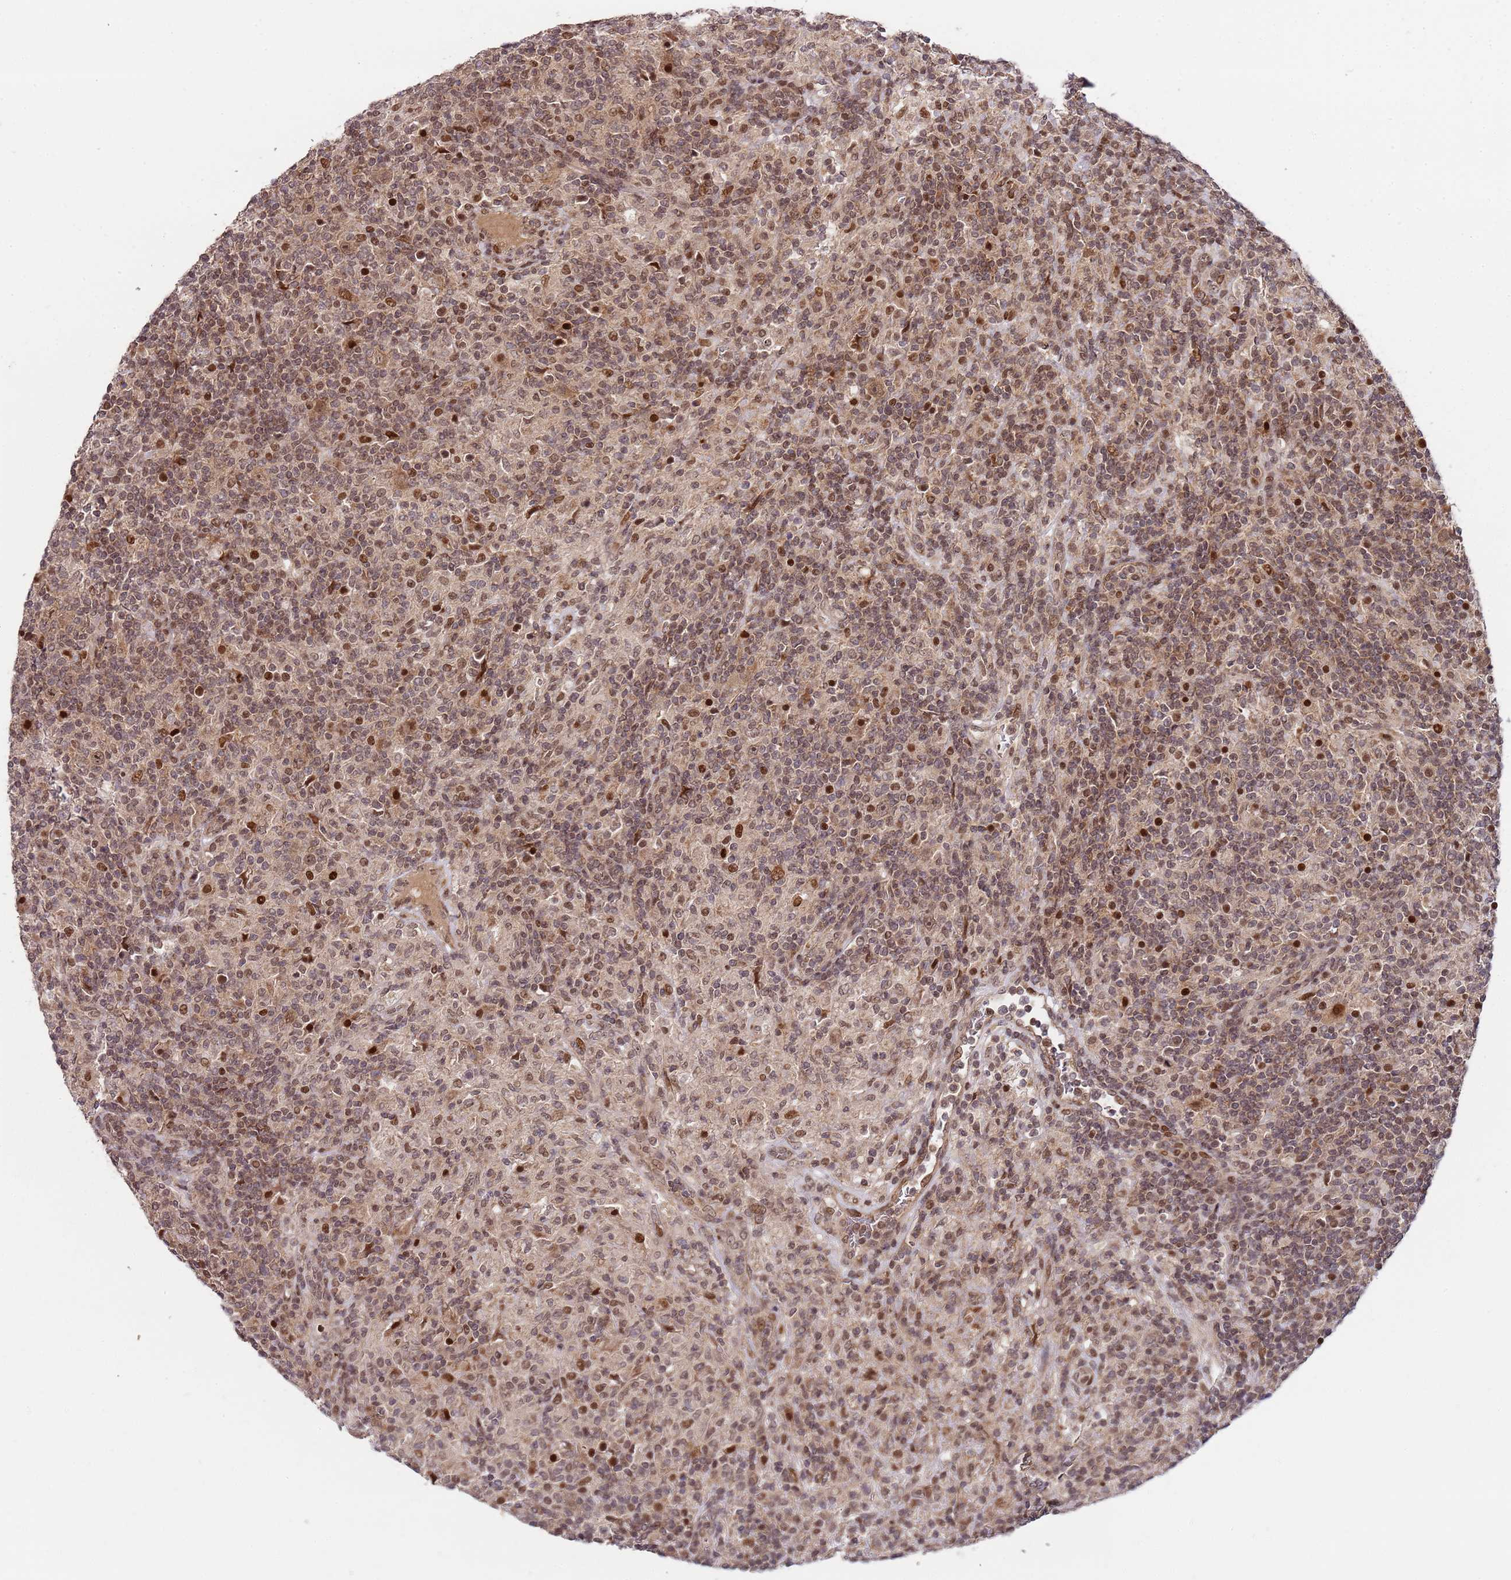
{"staining": {"intensity": "moderate", "quantity": ">75%", "location": "cytoplasmic/membranous,nuclear"}, "tissue": "lymphoma", "cell_type": "Tumor cells", "image_type": "cancer", "snomed": [{"axis": "morphology", "description": "Hodgkin's disease, NOS"}, {"axis": "topography", "description": "Lymph node"}], "caption": "Brown immunohistochemical staining in Hodgkin's disease exhibits moderate cytoplasmic/membranous and nuclear staining in approximately >75% of tumor cells.", "gene": "EDC3", "patient": {"sex": "male", "age": 70}}